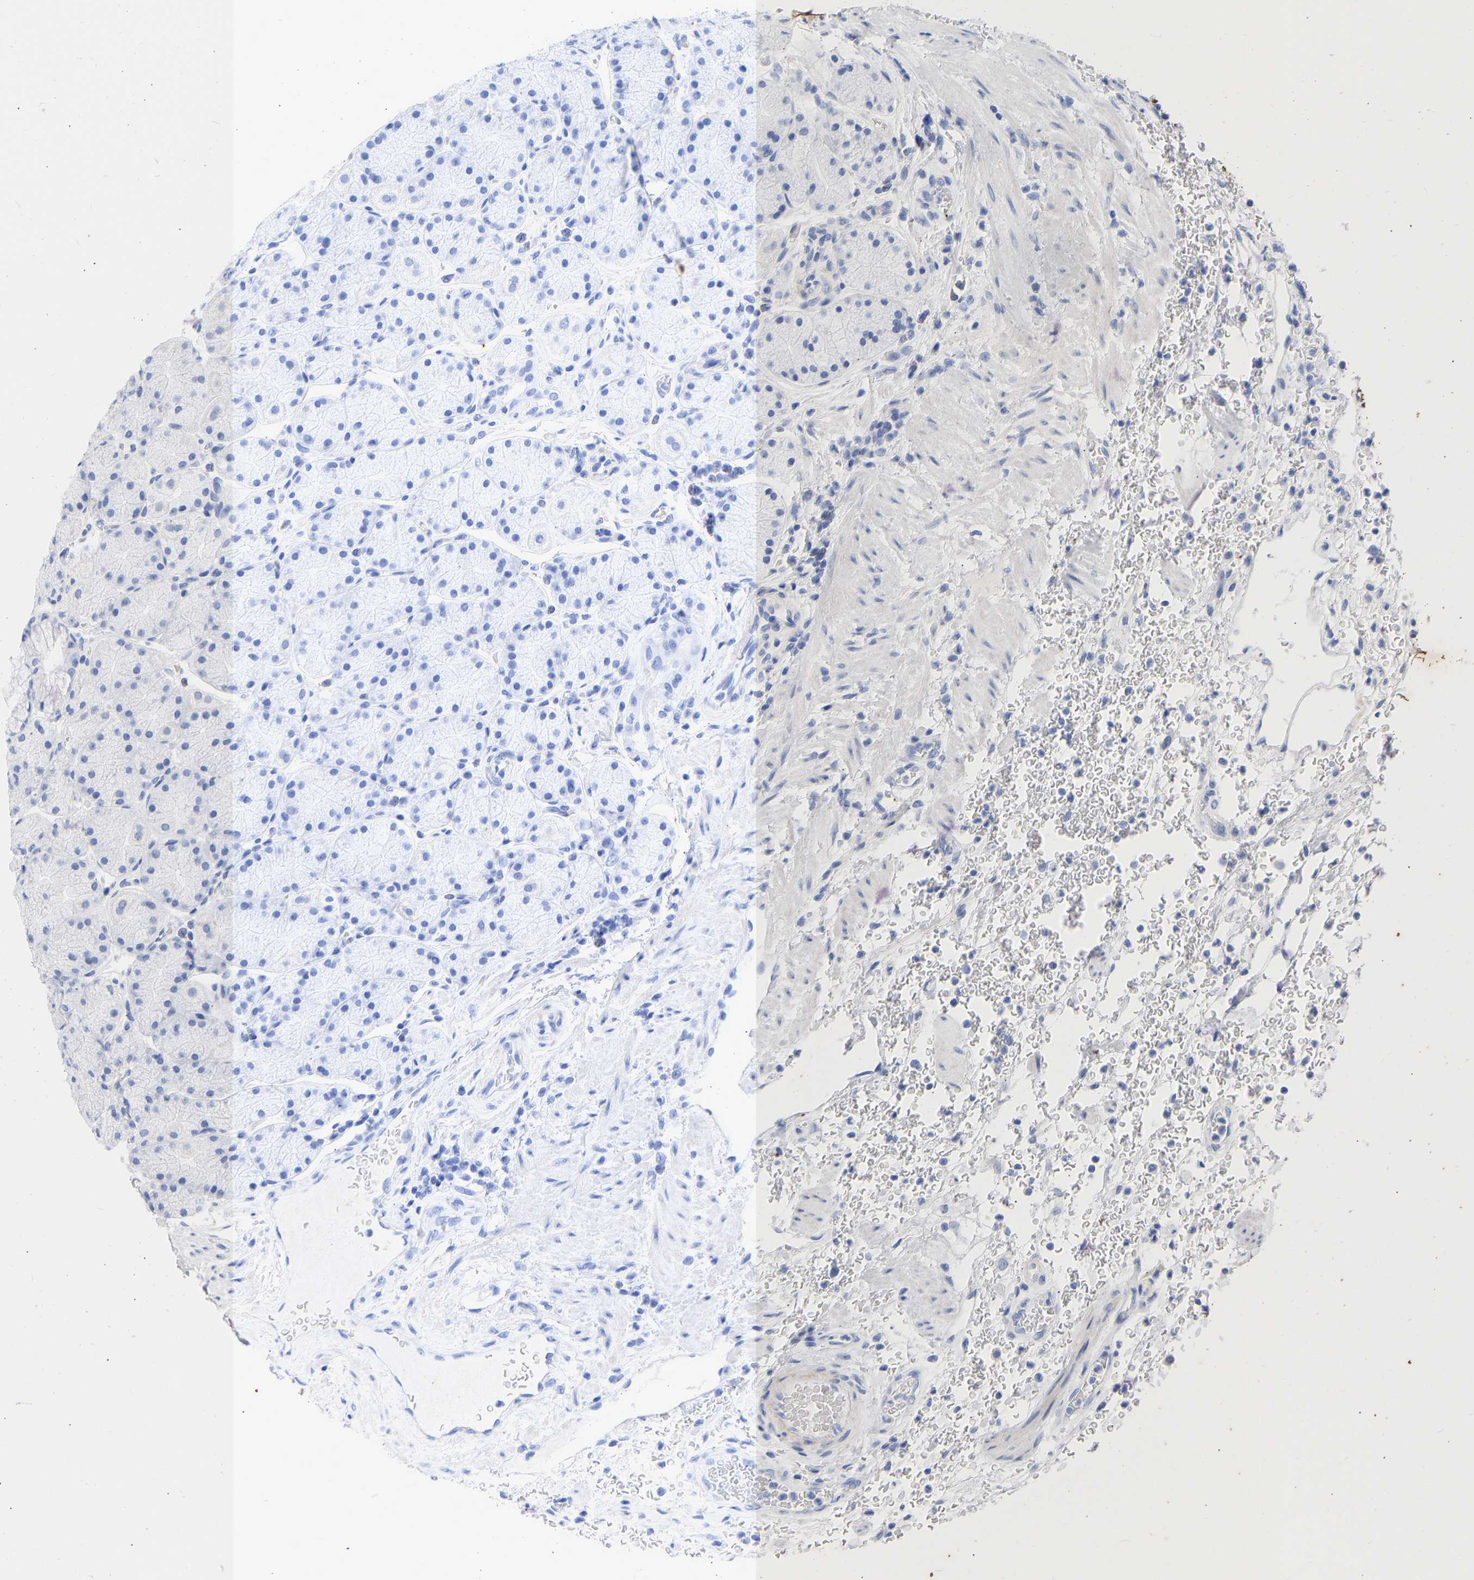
{"staining": {"intensity": "negative", "quantity": "none", "location": "none"}, "tissue": "stomach", "cell_type": "Glandular cells", "image_type": "normal", "snomed": [{"axis": "morphology", "description": "Normal tissue, NOS"}, {"axis": "morphology", "description": "Carcinoid, malignant, NOS"}, {"axis": "topography", "description": "Stomach, upper"}], "caption": "IHC of normal human stomach exhibits no expression in glandular cells.", "gene": "KRT1", "patient": {"sex": "male", "age": 39}}